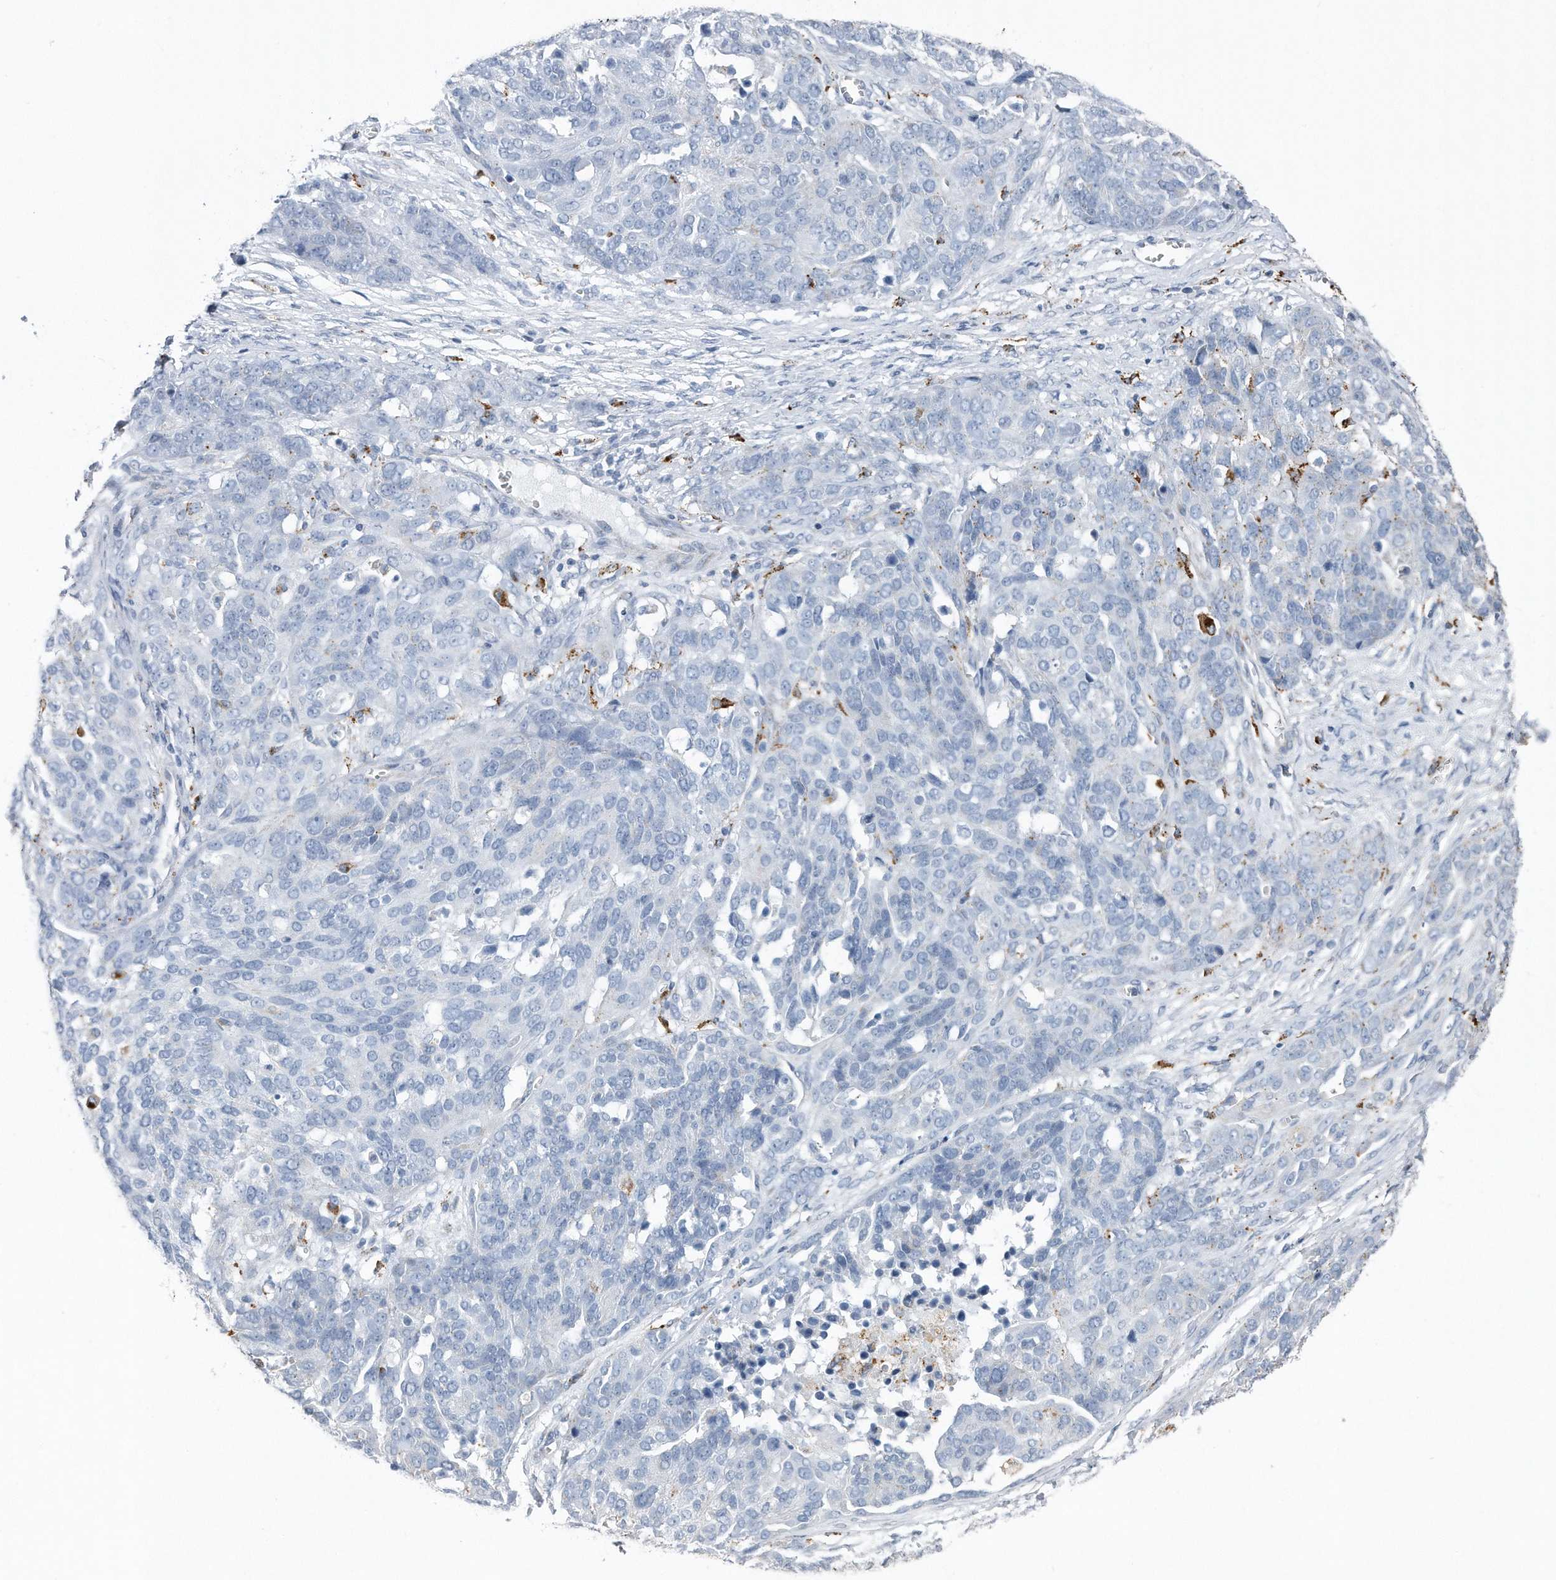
{"staining": {"intensity": "negative", "quantity": "none", "location": "none"}, "tissue": "ovarian cancer", "cell_type": "Tumor cells", "image_type": "cancer", "snomed": [{"axis": "morphology", "description": "Cystadenocarcinoma, serous, NOS"}, {"axis": "topography", "description": "Ovary"}], "caption": "IHC photomicrograph of neoplastic tissue: human ovarian cancer (serous cystadenocarcinoma) stained with DAB demonstrates no significant protein staining in tumor cells. (DAB immunohistochemistry (IHC) visualized using brightfield microscopy, high magnification).", "gene": "ZNF772", "patient": {"sex": "female", "age": 44}}